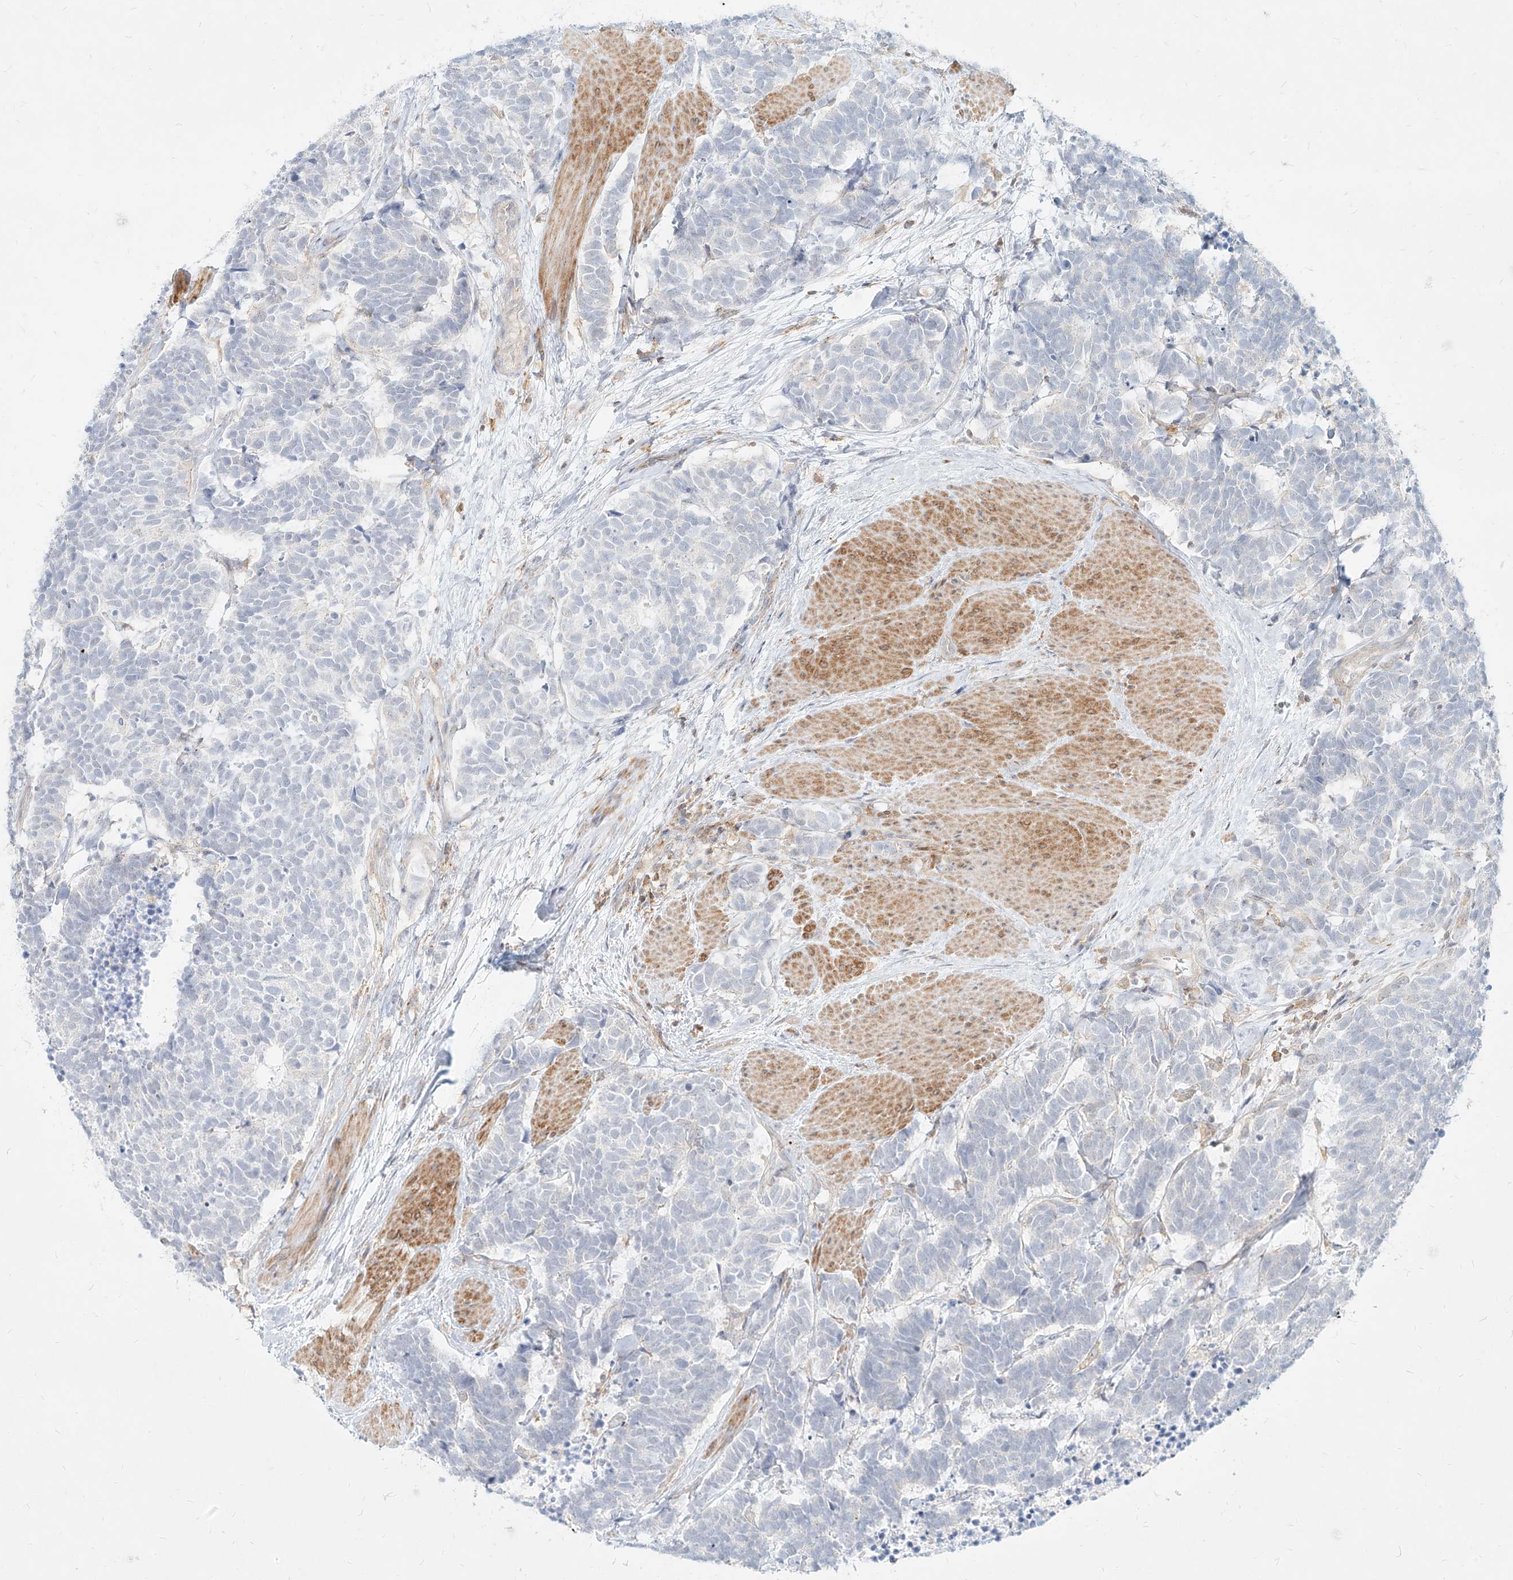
{"staining": {"intensity": "negative", "quantity": "none", "location": "none"}, "tissue": "carcinoid", "cell_type": "Tumor cells", "image_type": "cancer", "snomed": [{"axis": "morphology", "description": "Carcinoma, NOS"}, {"axis": "morphology", "description": "Carcinoid, malignant, NOS"}, {"axis": "topography", "description": "Urinary bladder"}], "caption": "Protein analysis of carcinoma reveals no significant positivity in tumor cells.", "gene": "SLC2A12", "patient": {"sex": "male", "age": 57}}